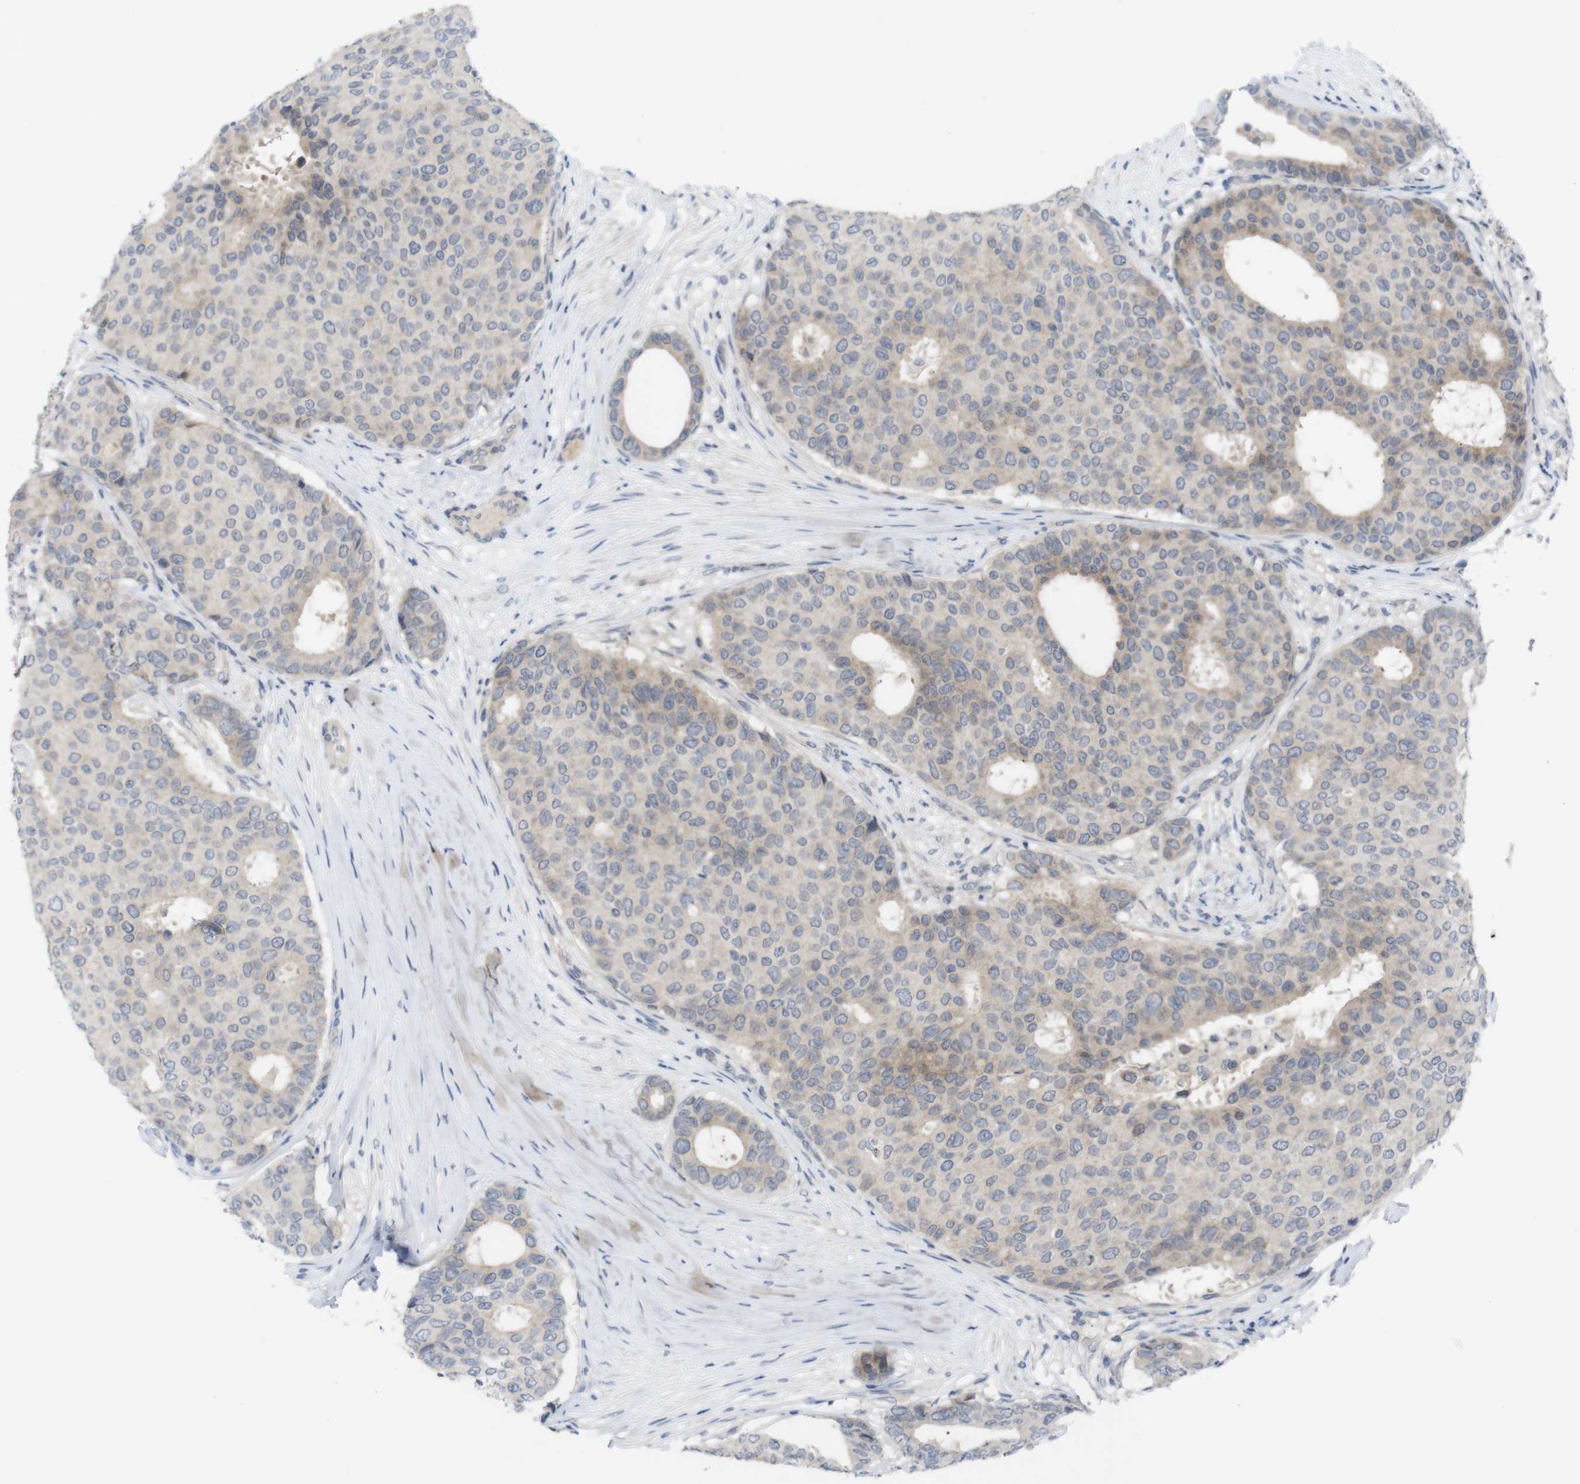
{"staining": {"intensity": "weak", "quantity": "25%-75%", "location": "cytoplasmic/membranous"}, "tissue": "breast cancer", "cell_type": "Tumor cells", "image_type": "cancer", "snomed": [{"axis": "morphology", "description": "Duct carcinoma"}, {"axis": "topography", "description": "Breast"}], "caption": "A brown stain labels weak cytoplasmic/membranous staining of a protein in human breast cancer (intraductal carcinoma) tumor cells. Immunohistochemistry (ihc) stains the protein of interest in brown and the nuclei are stained blue.", "gene": "SLAMF7", "patient": {"sex": "female", "age": 75}}